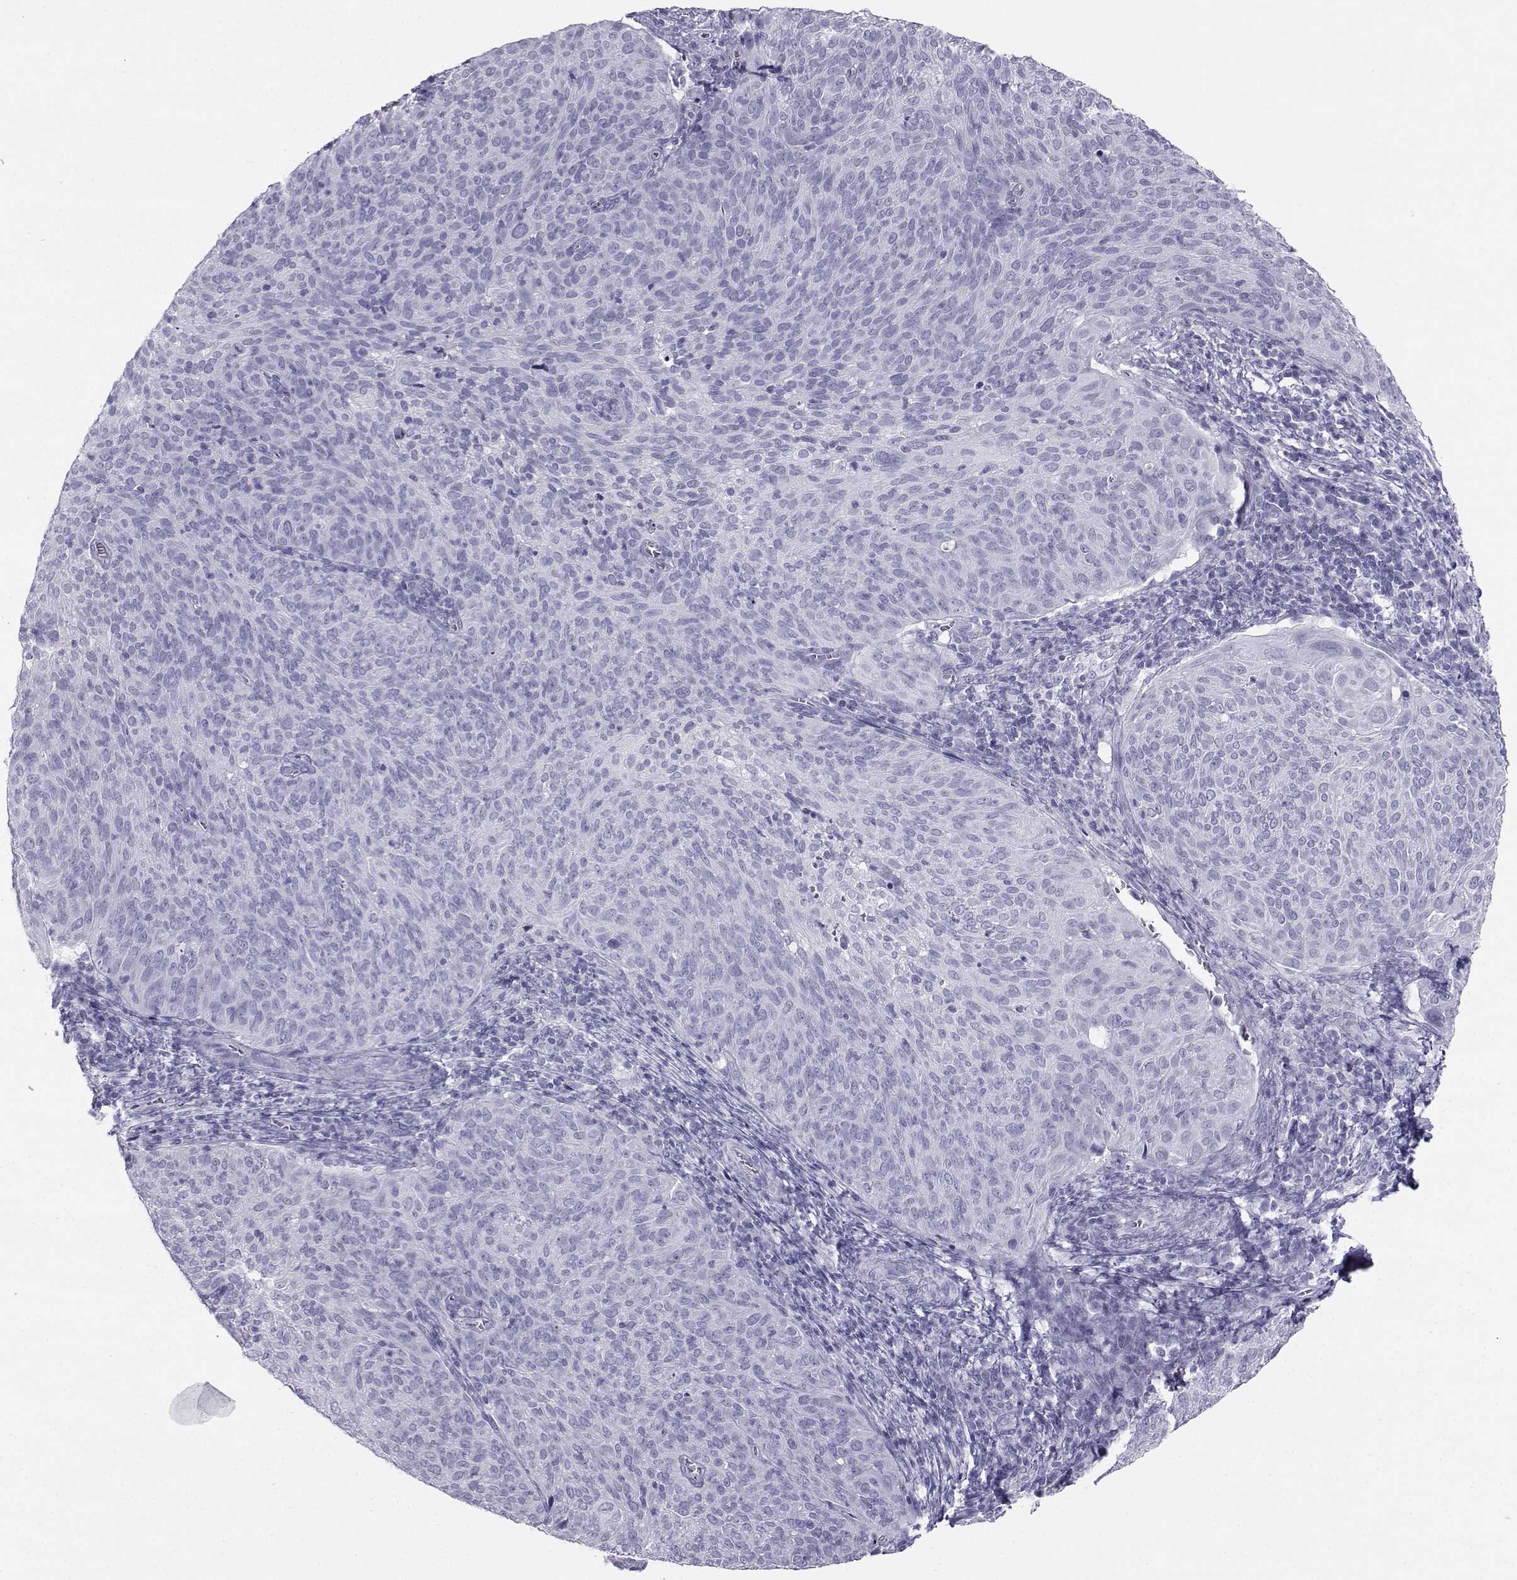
{"staining": {"intensity": "negative", "quantity": "none", "location": "none"}, "tissue": "cervical cancer", "cell_type": "Tumor cells", "image_type": "cancer", "snomed": [{"axis": "morphology", "description": "Squamous cell carcinoma, NOS"}, {"axis": "topography", "description": "Cervix"}], "caption": "IHC of human cervical squamous cell carcinoma exhibits no positivity in tumor cells. The staining is performed using DAB brown chromogen with nuclei counter-stained in using hematoxylin.", "gene": "SST", "patient": {"sex": "female", "age": 39}}